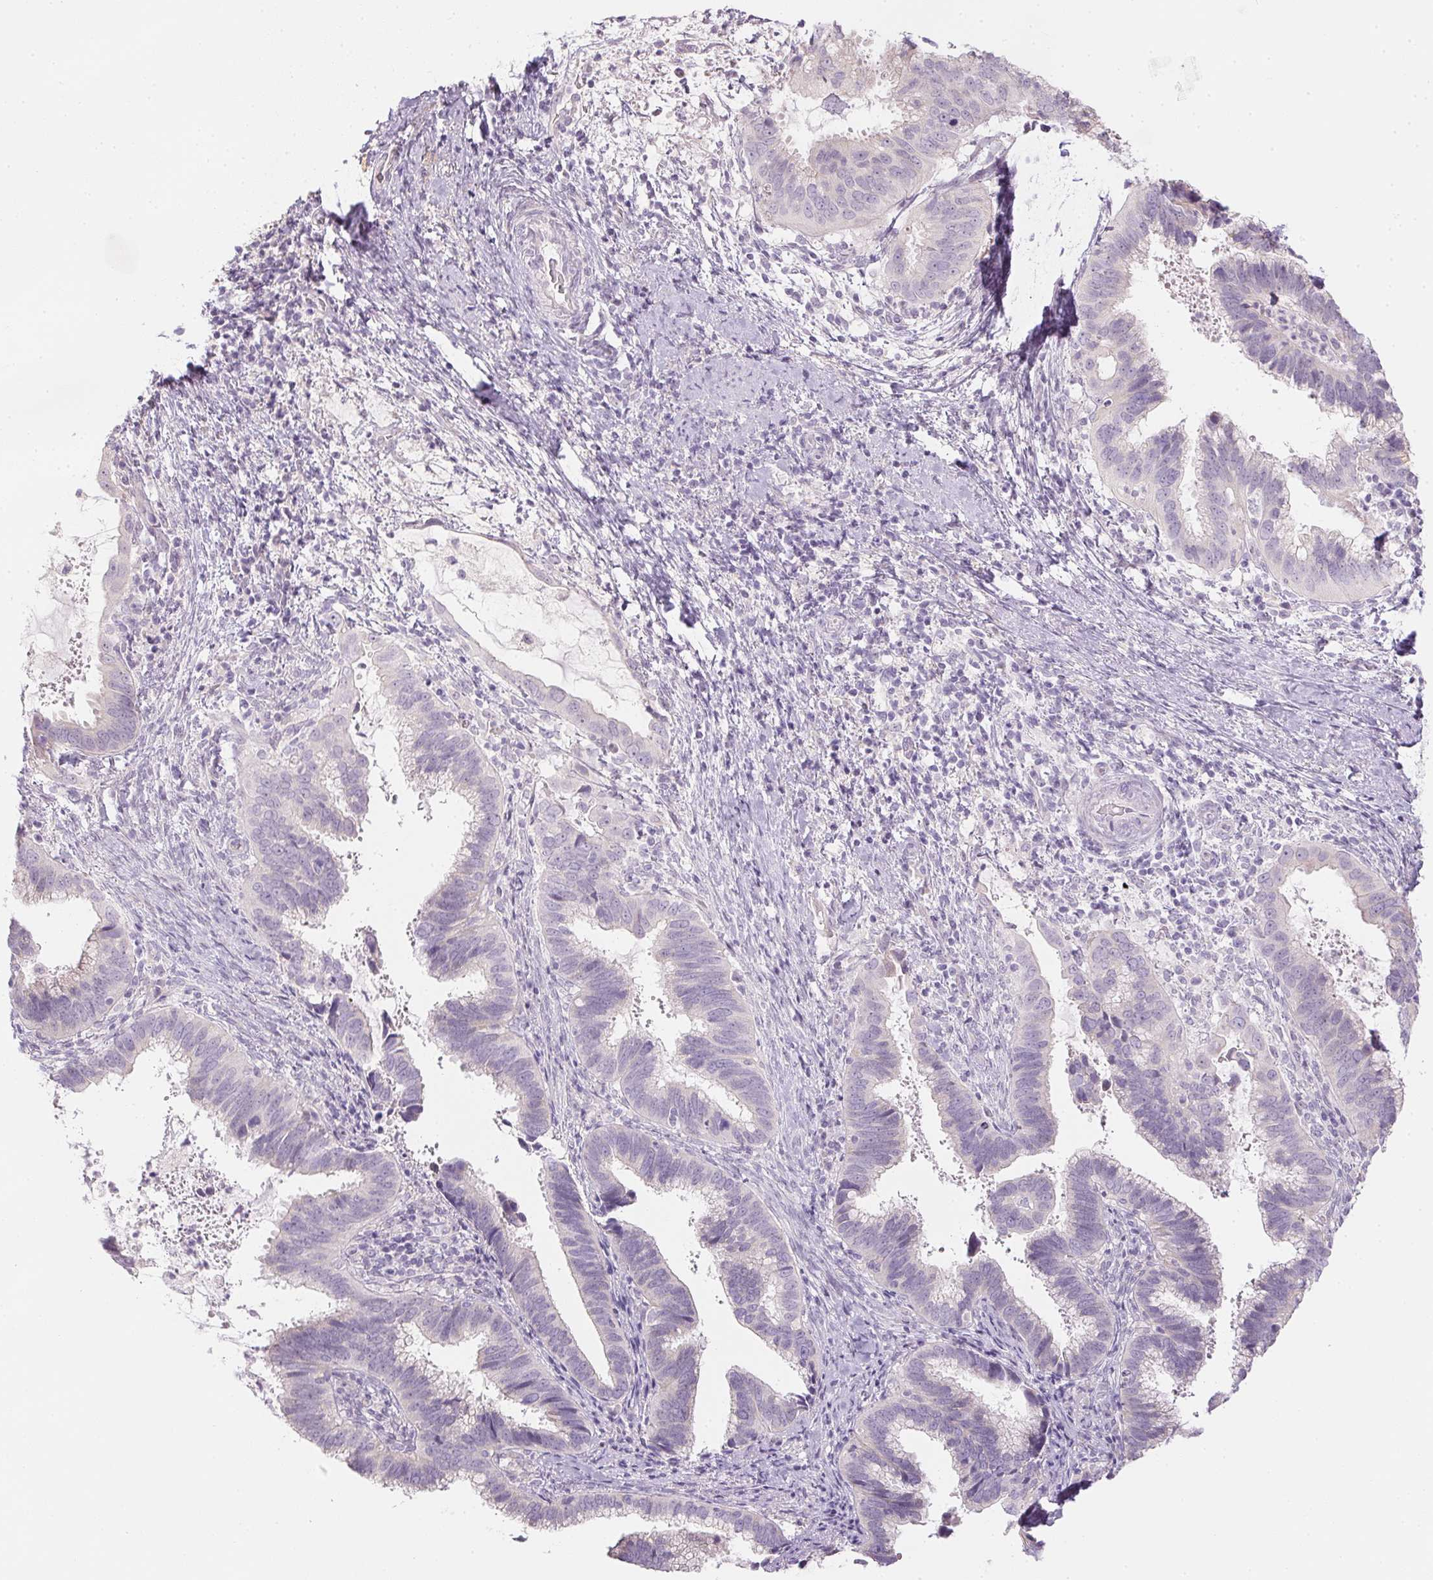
{"staining": {"intensity": "negative", "quantity": "none", "location": "none"}, "tissue": "cervical cancer", "cell_type": "Tumor cells", "image_type": "cancer", "snomed": [{"axis": "morphology", "description": "Adenocarcinoma, NOS"}, {"axis": "topography", "description": "Cervix"}], "caption": "Immunohistochemical staining of human cervical adenocarcinoma shows no significant staining in tumor cells.", "gene": "CTCFL", "patient": {"sex": "female", "age": 56}}